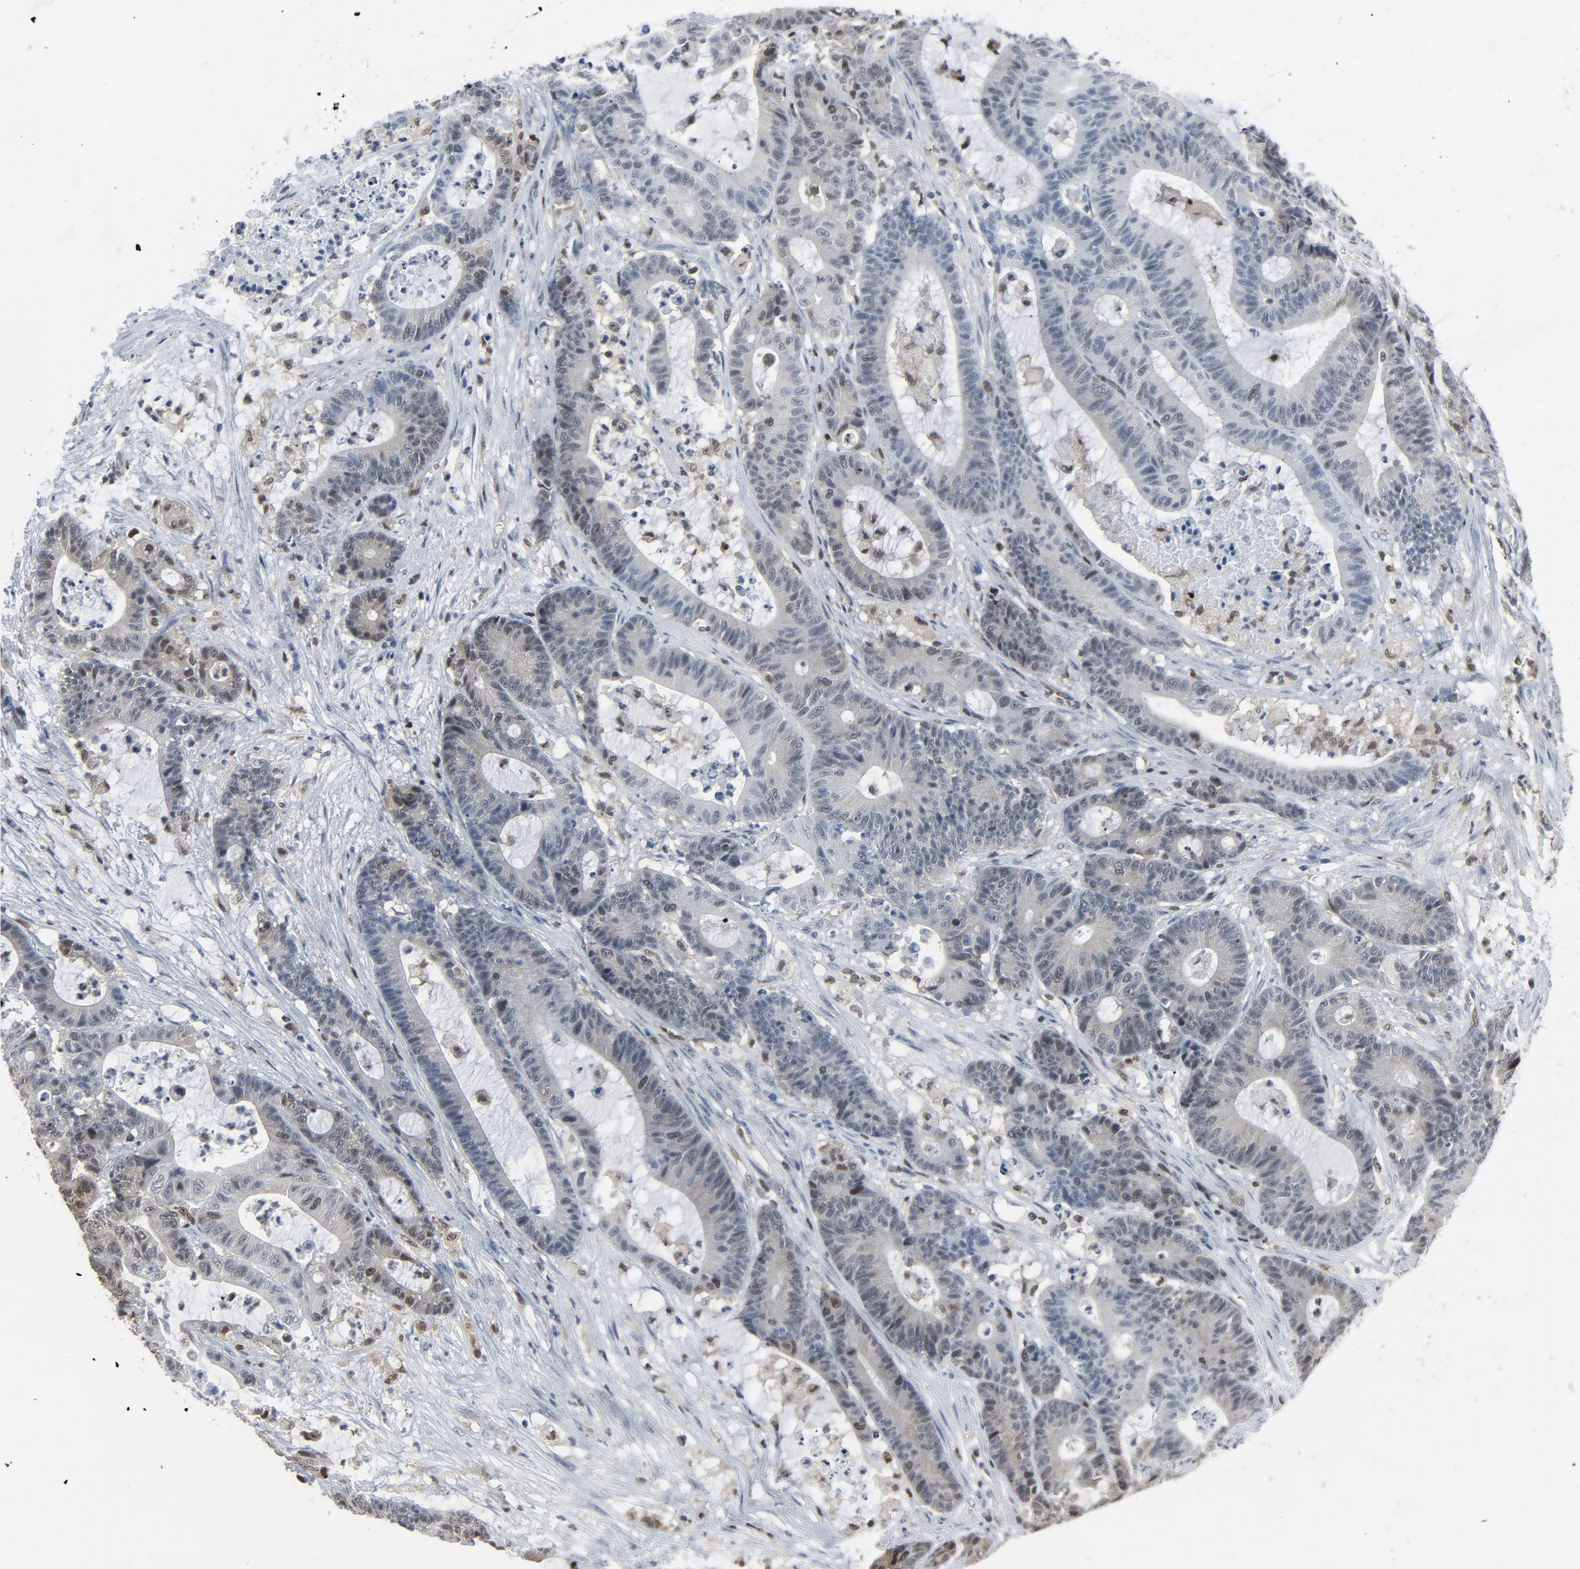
{"staining": {"intensity": "weak", "quantity": "<25%", "location": "cytoplasmic/membranous,nuclear"}, "tissue": "colorectal cancer", "cell_type": "Tumor cells", "image_type": "cancer", "snomed": [{"axis": "morphology", "description": "Adenocarcinoma, NOS"}, {"axis": "topography", "description": "Colon"}], "caption": "Tumor cells show no significant protein positivity in colorectal cancer (adenocarcinoma). The staining is performed using DAB (3,3'-diaminobenzidine) brown chromogen with nuclei counter-stained in using hematoxylin.", "gene": "STAT5A", "patient": {"sex": "female", "age": 84}}